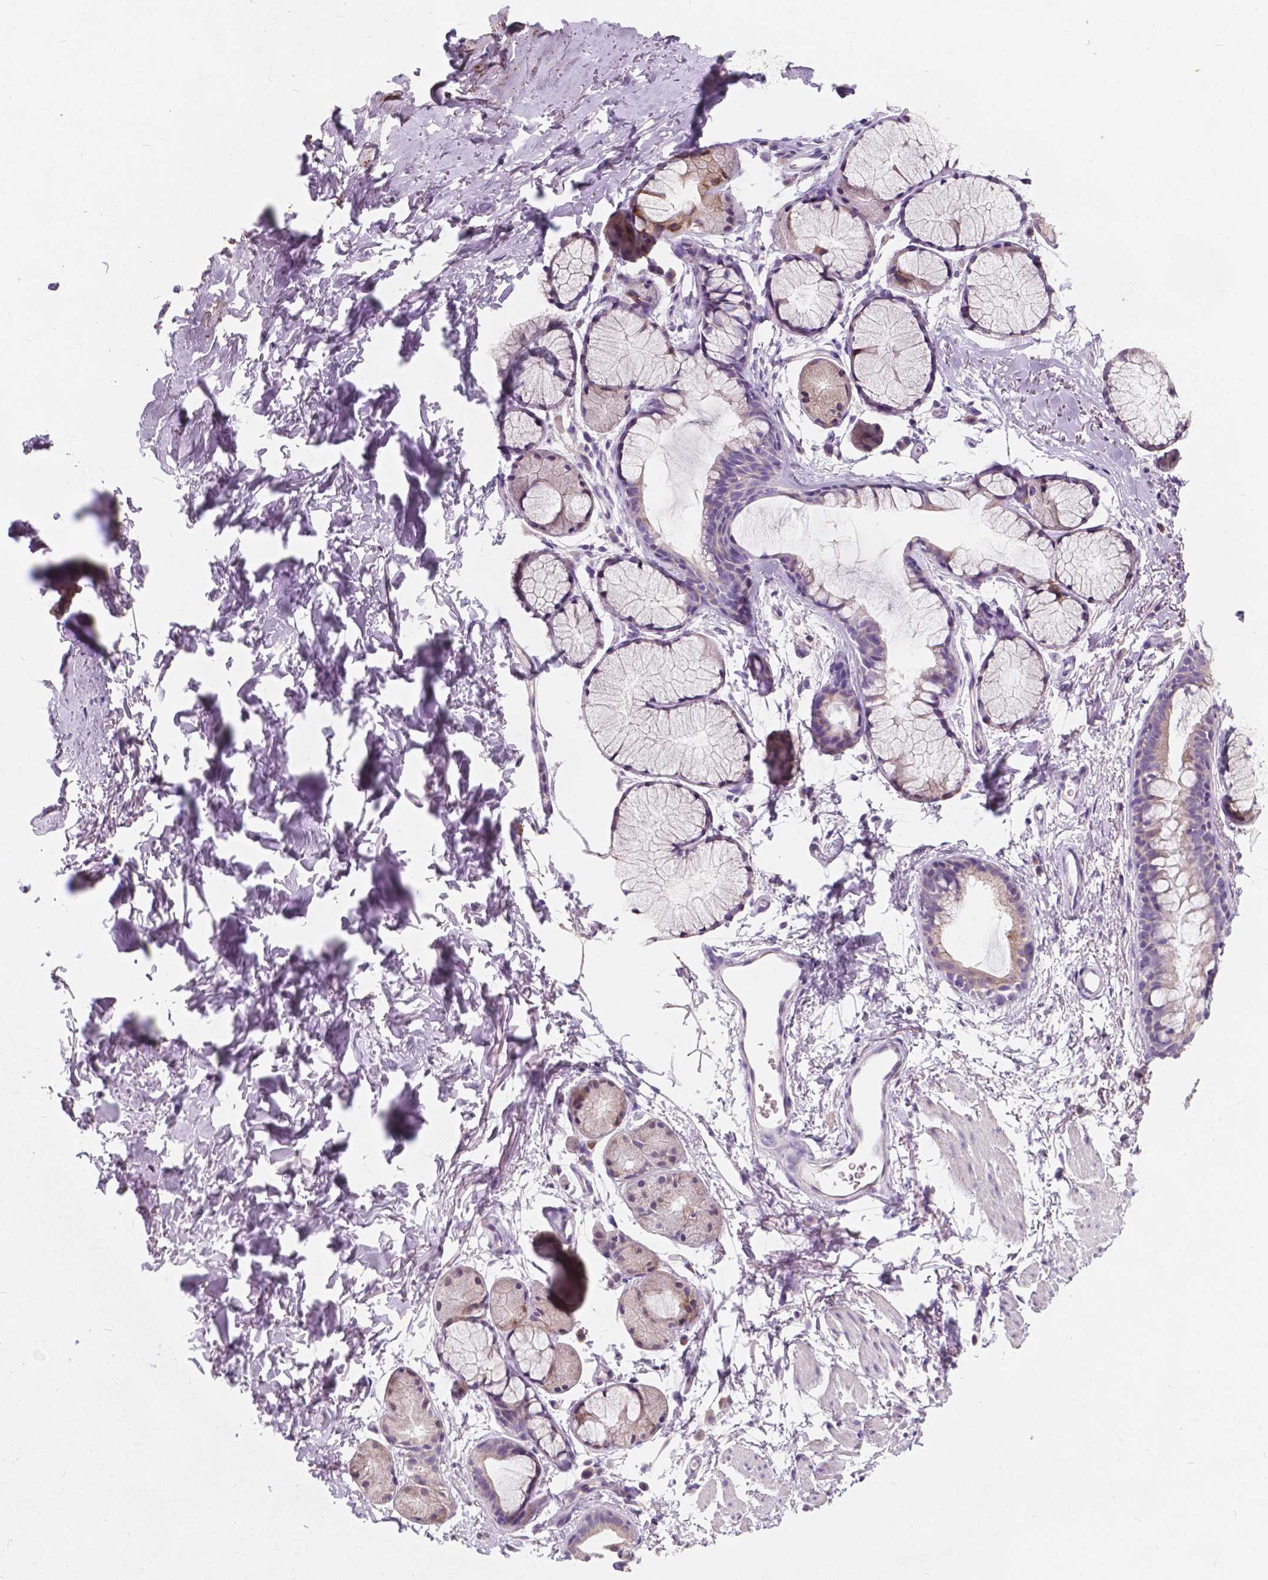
{"staining": {"intensity": "negative", "quantity": "none", "location": "none"}, "tissue": "adipose tissue", "cell_type": "Adipocytes", "image_type": "normal", "snomed": [{"axis": "morphology", "description": "Normal tissue, NOS"}, {"axis": "topography", "description": "Cartilage tissue"}, {"axis": "topography", "description": "Bronchus"}], "caption": "DAB (3,3'-diaminobenzidine) immunohistochemical staining of benign adipose tissue demonstrates no significant staining in adipocytes. The staining was performed using DAB (3,3'-diaminobenzidine) to visualize the protein expression in brown, while the nuclei were stained in blue with hematoxylin (Magnification: 20x).", "gene": "IREB2", "patient": {"sex": "female", "age": 79}}